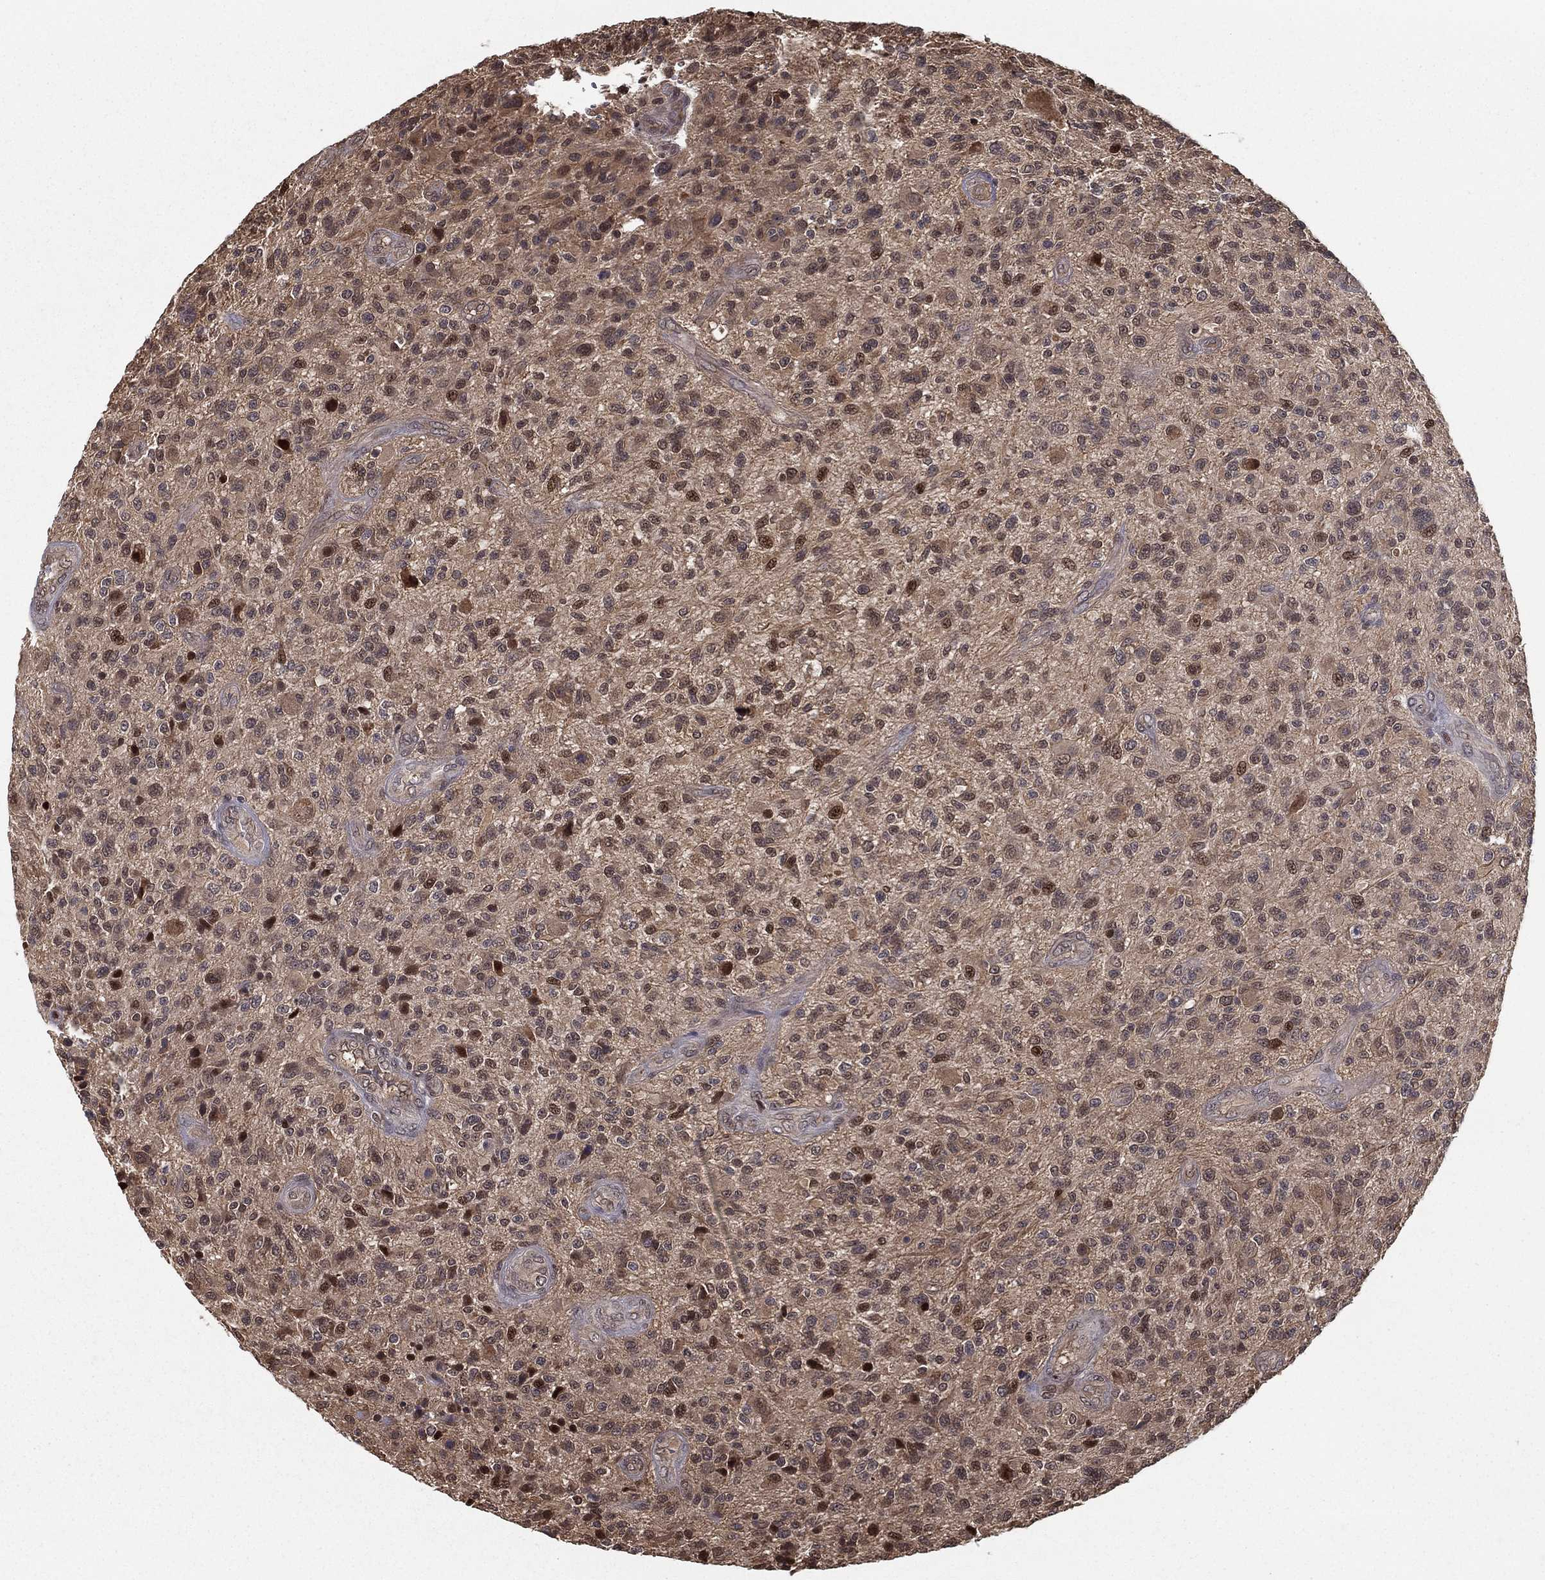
{"staining": {"intensity": "moderate", "quantity": "25%-75%", "location": "nuclear"}, "tissue": "glioma", "cell_type": "Tumor cells", "image_type": "cancer", "snomed": [{"axis": "morphology", "description": "Glioma, malignant, High grade"}, {"axis": "topography", "description": "Brain"}], "caption": "There is medium levels of moderate nuclear staining in tumor cells of malignant glioma (high-grade), as demonstrated by immunohistochemical staining (brown color).", "gene": "SLC6A6", "patient": {"sex": "male", "age": 47}}